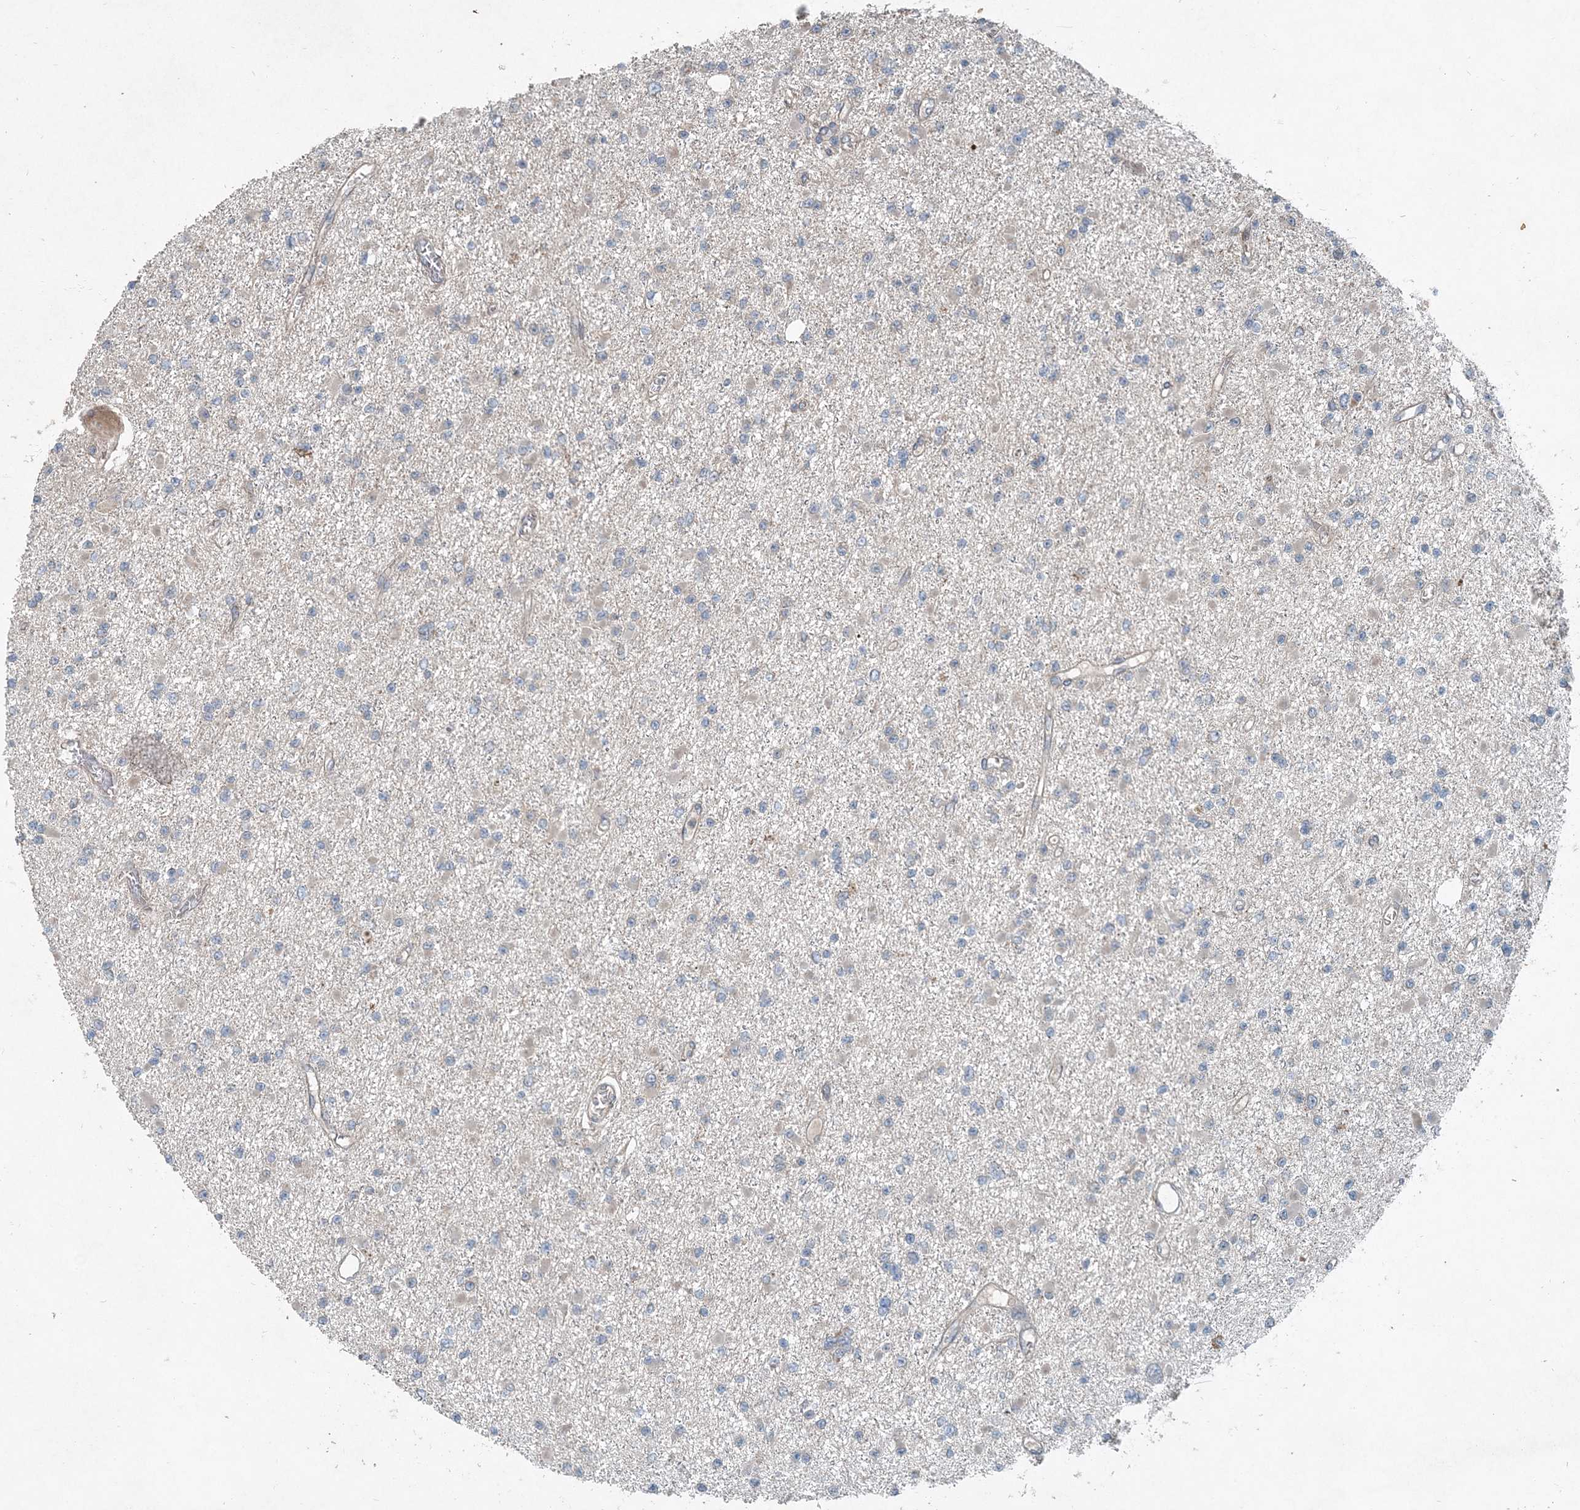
{"staining": {"intensity": "negative", "quantity": "none", "location": "none"}, "tissue": "glioma", "cell_type": "Tumor cells", "image_type": "cancer", "snomed": [{"axis": "morphology", "description": "Glioma, malignant, Low grade"}, {"axis": "topography", "description": "Brain"}], "caption": "Protein analysis of malignant glioma (low-grade) reveals no significant expression in tumor cells.", "gene": "INTU", "patient": {"sex": "female", "age": 22}}